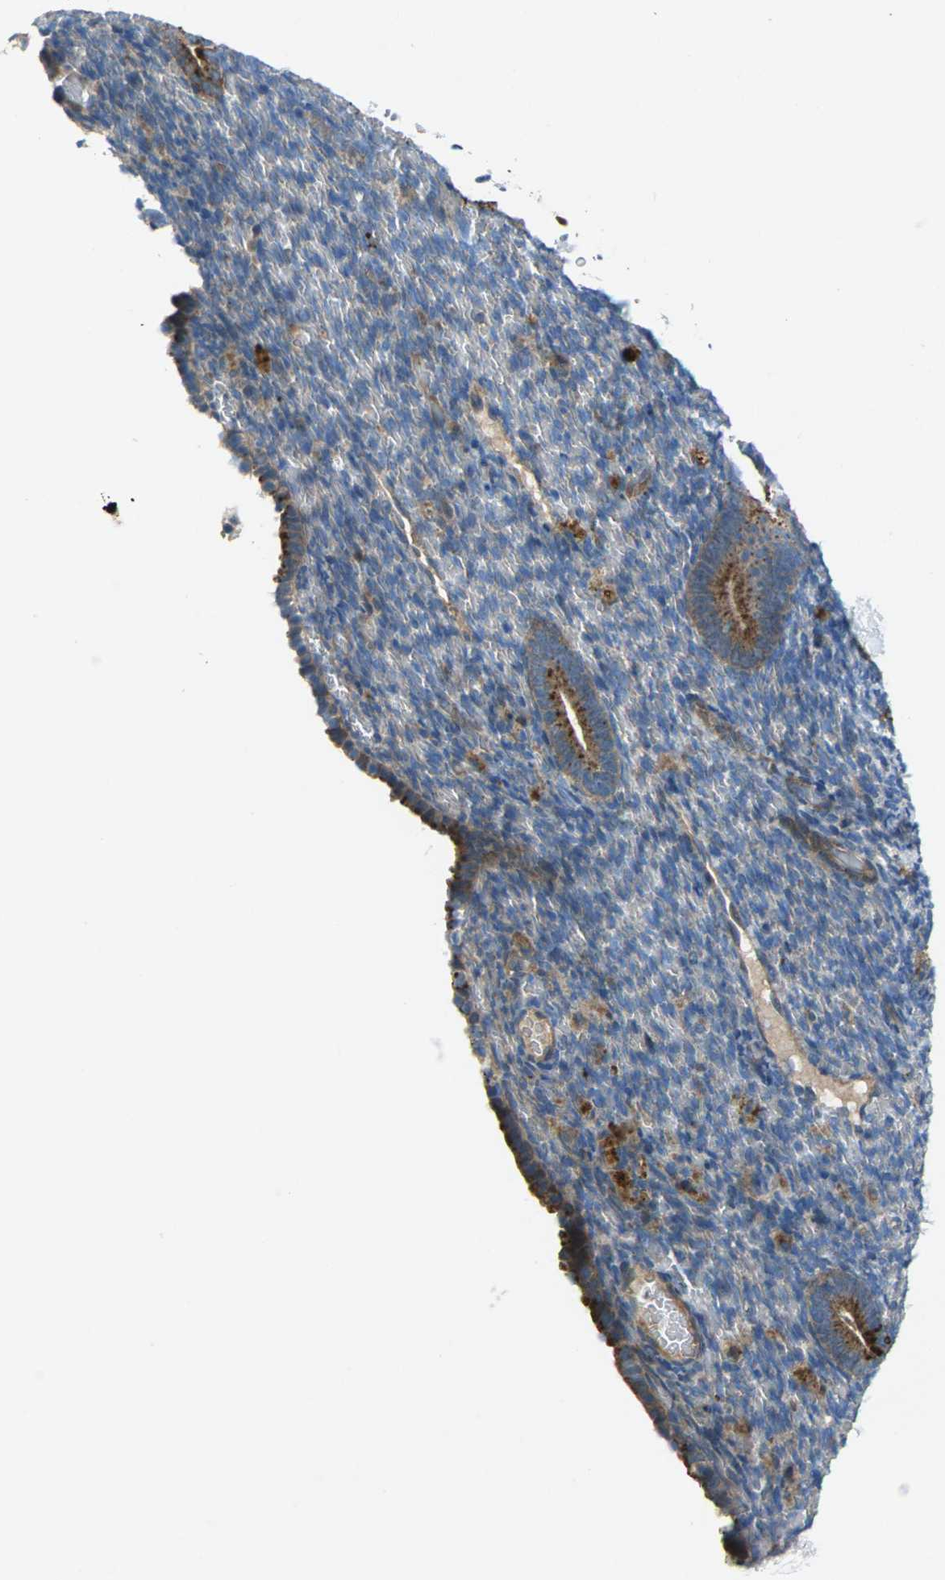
{"staining": {"intensity": "negative", "quantity": "none", "location": "none"}, "tissue": "endometrium", "cell_type": "Cells in endometrial stroma", "image_type": "normal", "snomed": [{"axis": "morphology", "description": "Normal tissue, NOS"}, {"axis": "topography", "description": "Endometrium"}], "caption": "This is a histopathology image of immunohistochemistry staining of normal endometrium, which shows no expression in cells in endometrial stroma. Nuclei are stained in blue.", "gene": "EDNRA", "patient": {"sex": "female", "age": 51}}